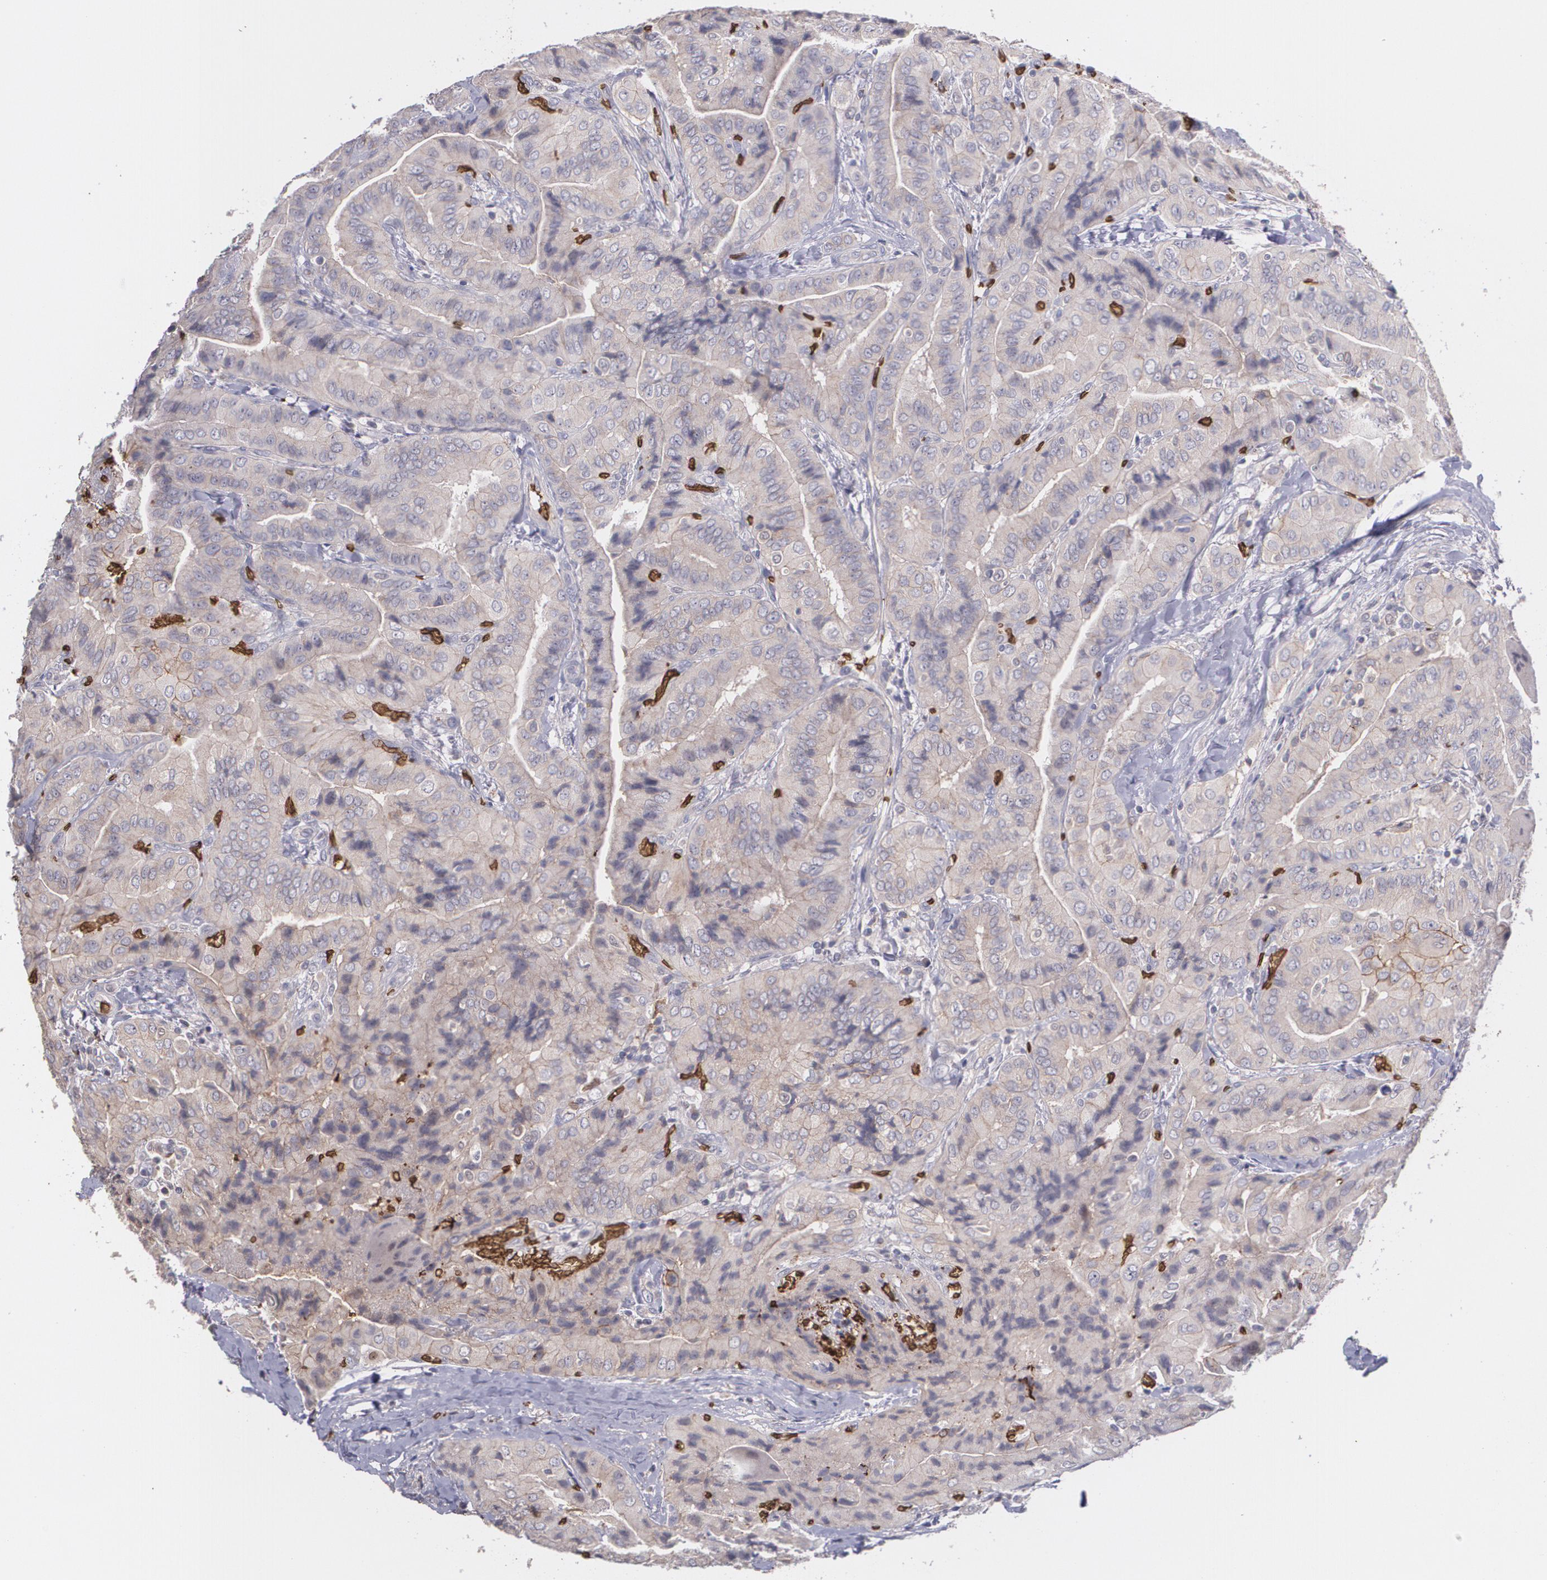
{"staining": {"intensity": "weak", "quantity": ">75%", "location": "cytoplasmic/membranous"}, "tissue": "thyroid cancer", "cell_type": "Tumor cells", "image_type": "cancer", "snomed": [{"axis": "morphology", "description": "Papillary adenocarcinoma, NOS"}, {"axis": "topography", "description": "Thyroid gland"}], "caption": "DAB immunohistochemical staining of human papillary adenocarcinoma (thyroid) displays weak cytoplasmic/membranous protein expression in approximately >75% of tumor cells.", "gene": "SLC2A1", "patient": {"sex": "female", "age": 71}}